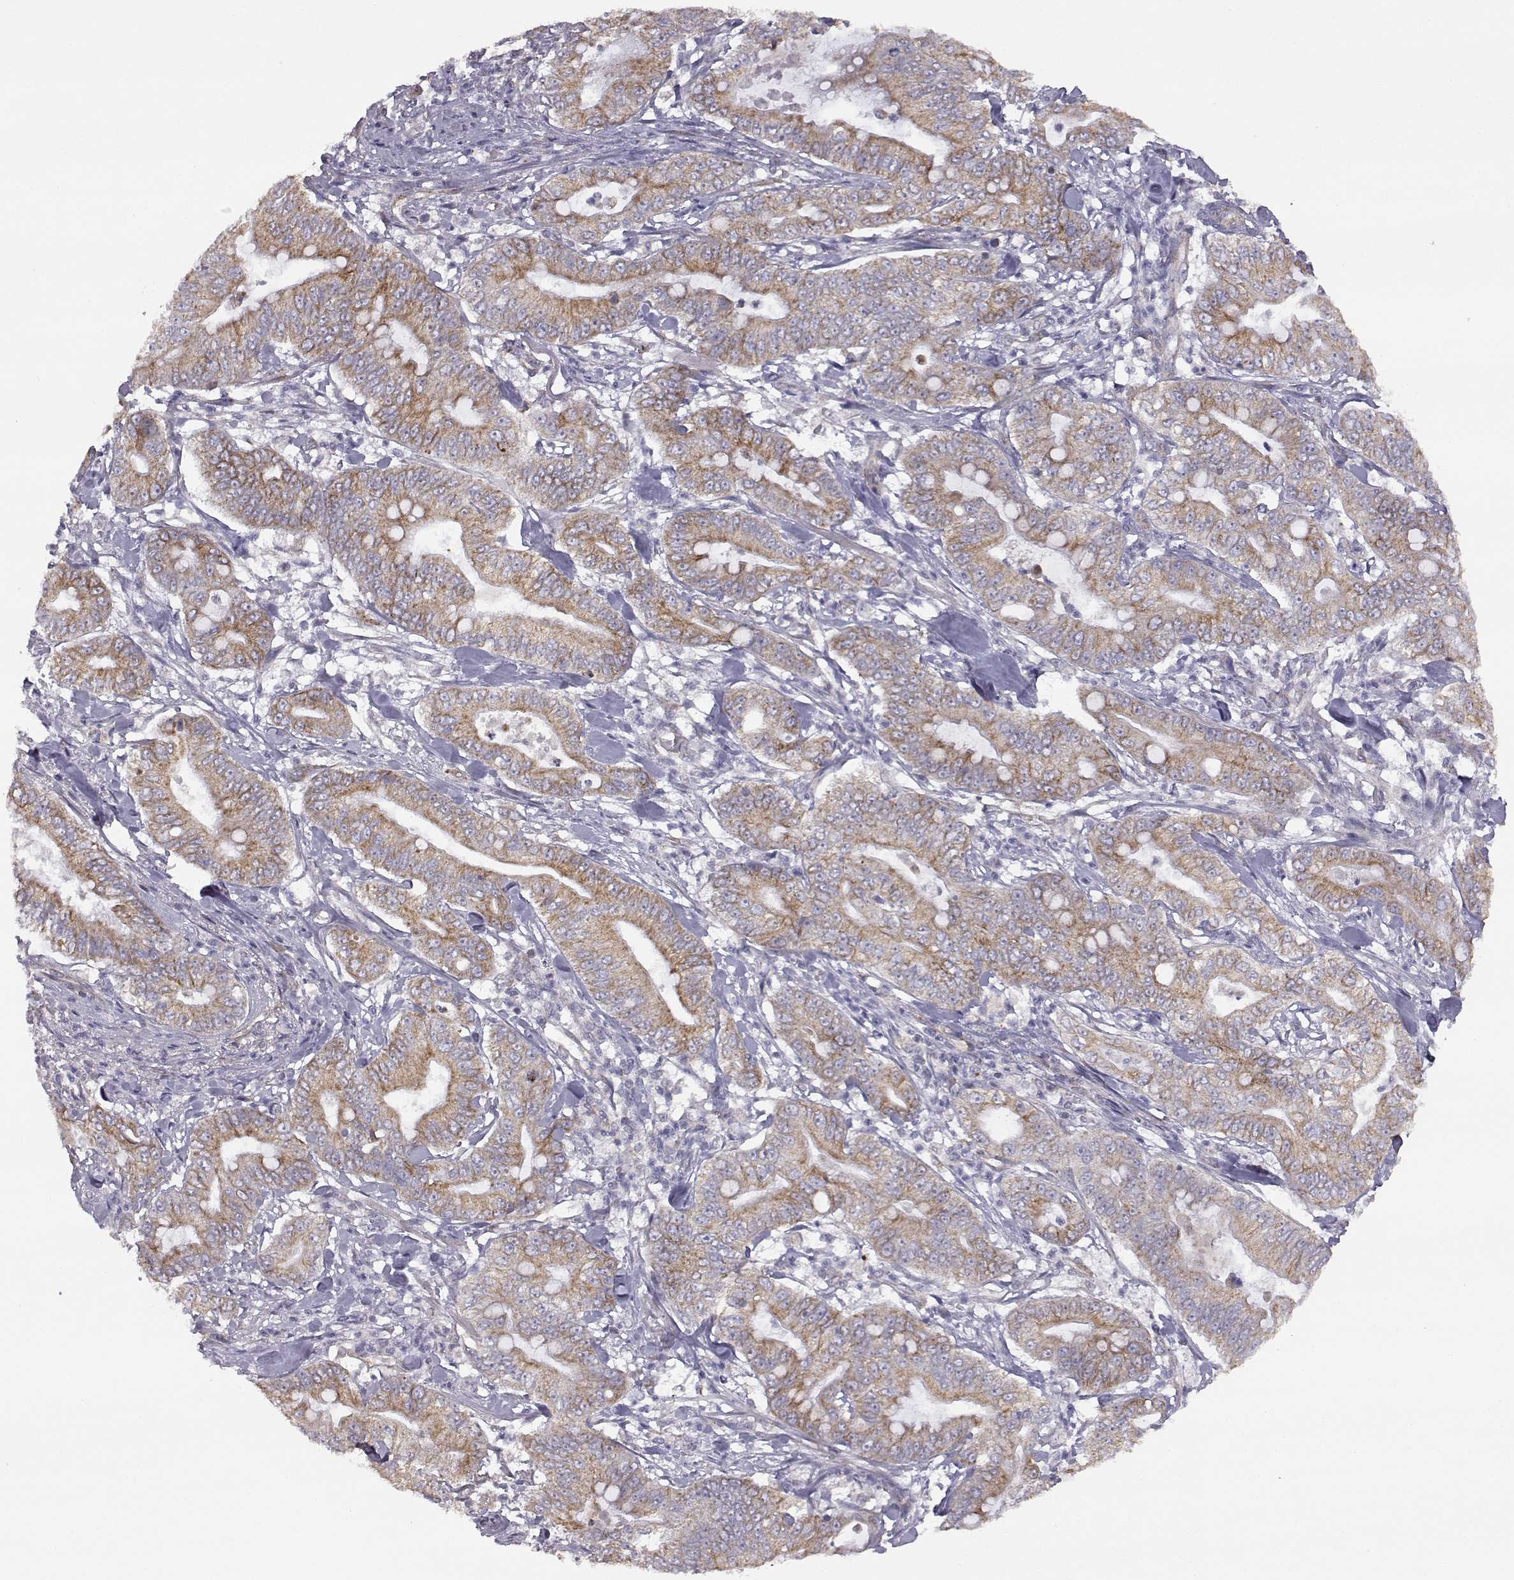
{"staining": {"intensity": "moderate", "quantity": "25%-75%", "location": "cytoplasmic/membranous"}, "tissue": "pancreatic cancer", "cell_type": "Tumor cells", "image_type": "cancer", "snomed": [{"axis": "morphology", "description": "Adenocarcinoma, NOS"}, {"axis": "topography", "description": "Pancreas"}], "caption": "Adenocarcinoma (pancreatic) tissue reveals moderate cytoplasmic/membranous expression in about 25%-75% of tumor cells, visualized by immunohistochemistry.", "gene": "DDC", "patient": {"sex": "male", "age": 71}}